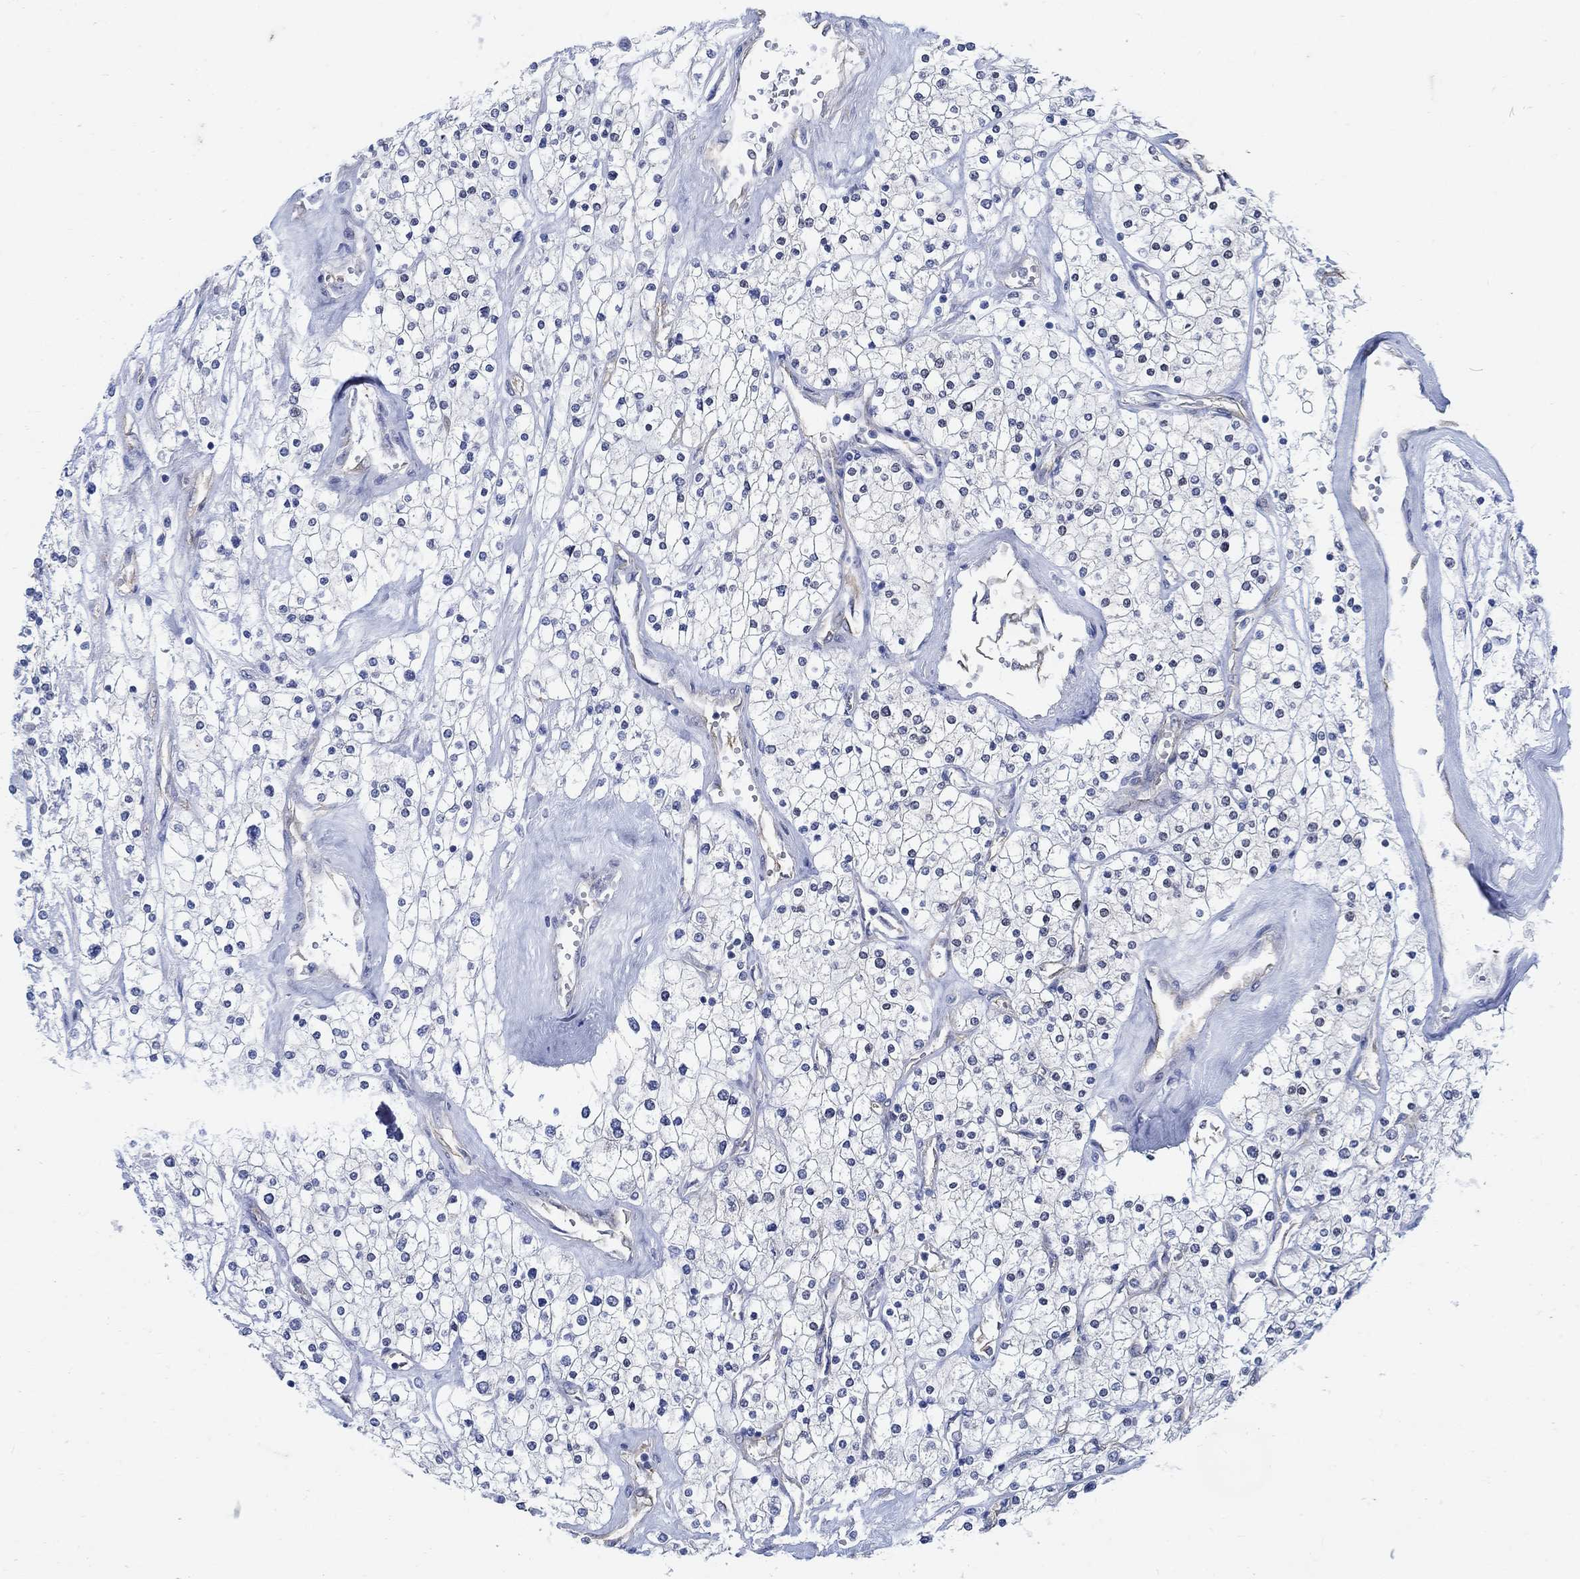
{"staining": {"intensity": "negative", "quantity": "none", "location": "none"}, "tissue": "renal cancer", "cell_type": "Tumor cells", "image_type": "cancer", "snomed": [{"axis": "morphology", "description": "Adenocarcinoma, NOS"}, {"axis": "topography", "description": "Kidney"}], "caption": "Immunohistochemistry (IHC) photomicrograph of human adenocarcinoma (renal) stained for a protein (brown), which reveals no expression in tumor cells. (DAB IHC visualized using brightfield microscopy, high magnification).", "gene": "TMEM198", "patient": {"sex": "male", "age": 80}}